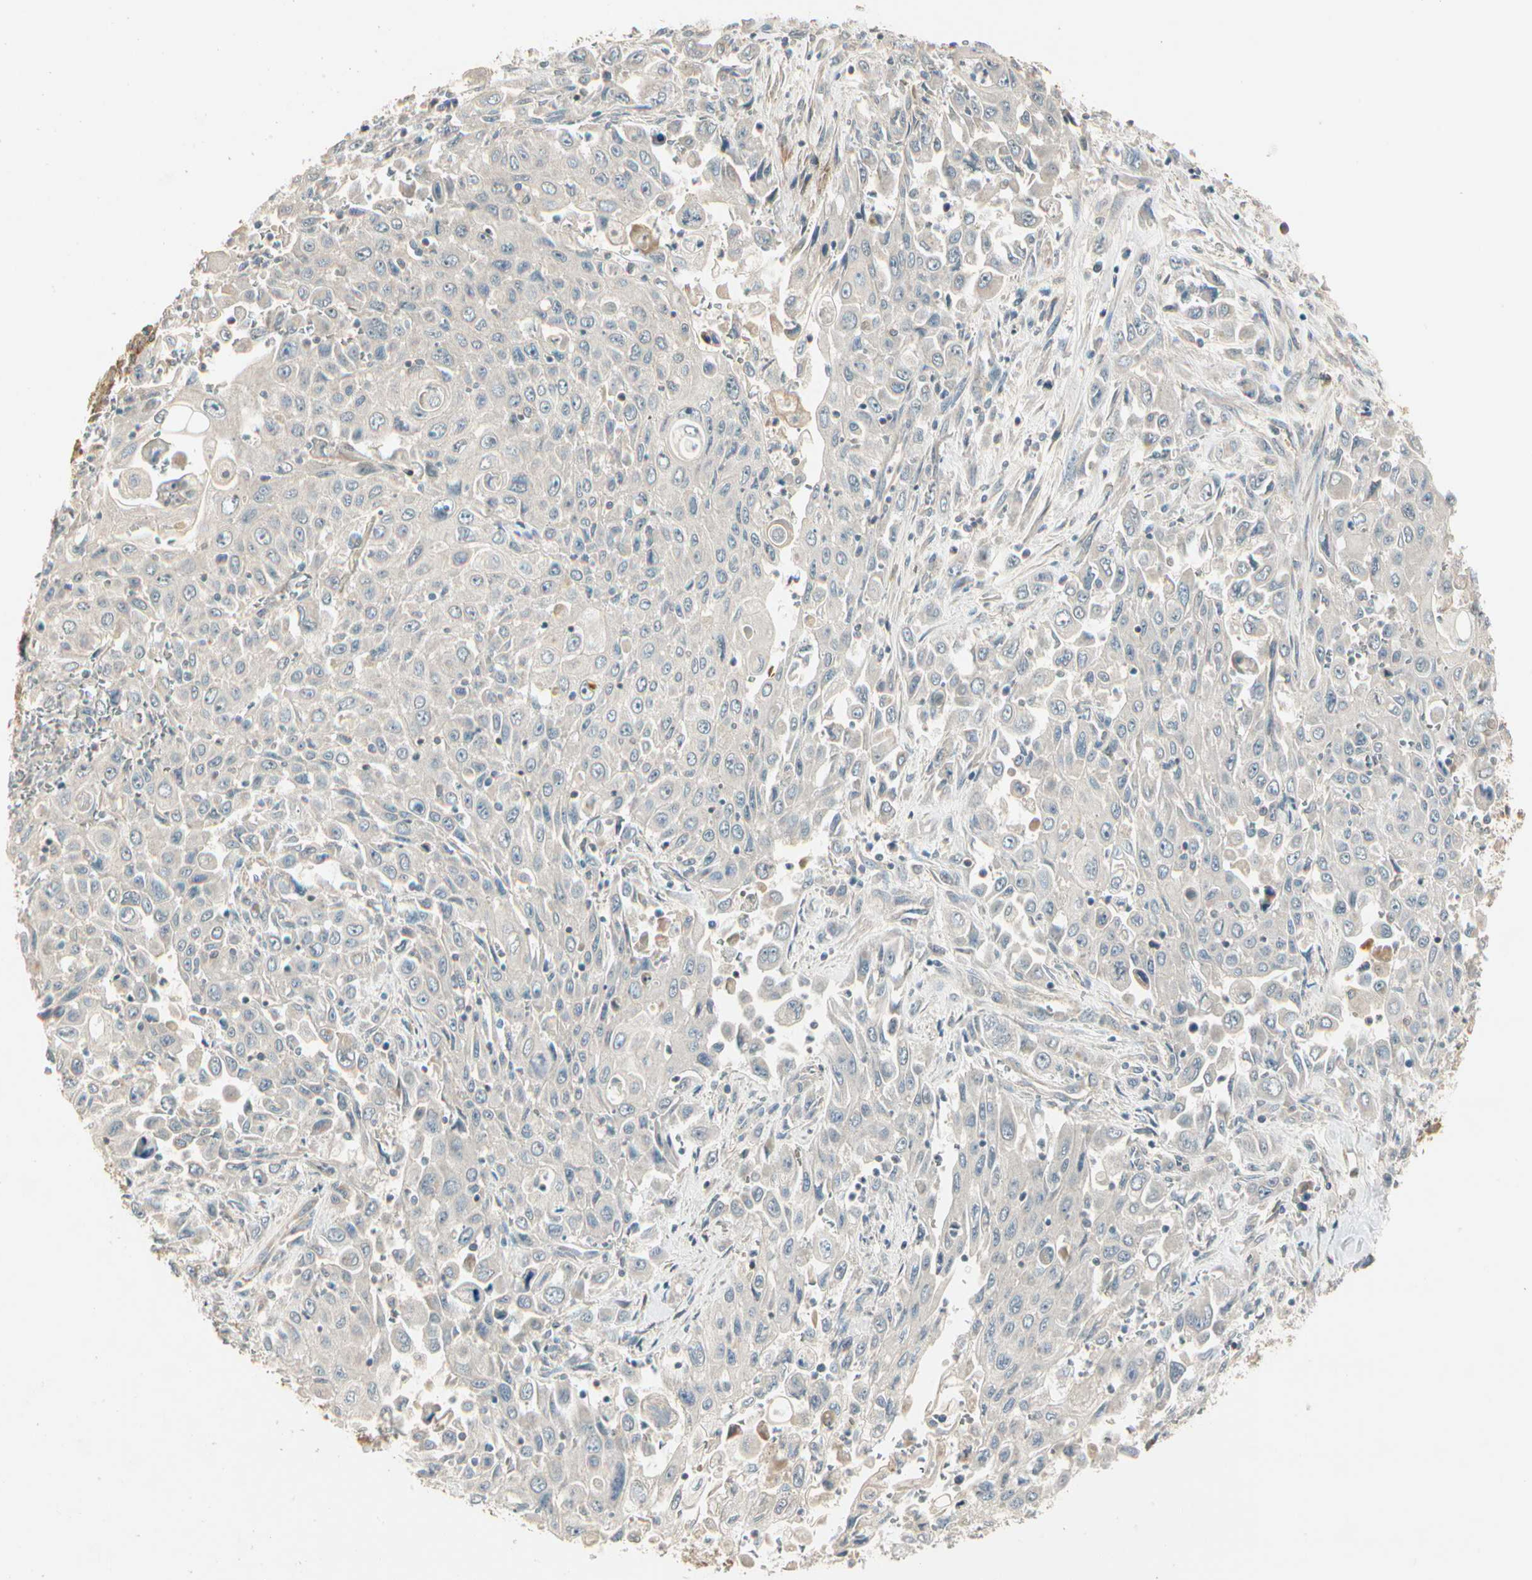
{"staining": {"intensity": "negative", "quantity": "none", "location": "none"}, "tissue": "pancreatic cancer", "cell_type": "Tumor cells", "image_type": "cancer", "snomed": [{"axis": "morphology", "description": "Adenocarcinoma, NOS"}, {"axis": "topography", "description": "Pancreas"}], "caption": "Photomicrograph shows no protein expression in tumor cells of pancreatic adenocarcinoma tissue.", "gene": "ACVR1", "patient": {"sex": "male", "age": 70}}